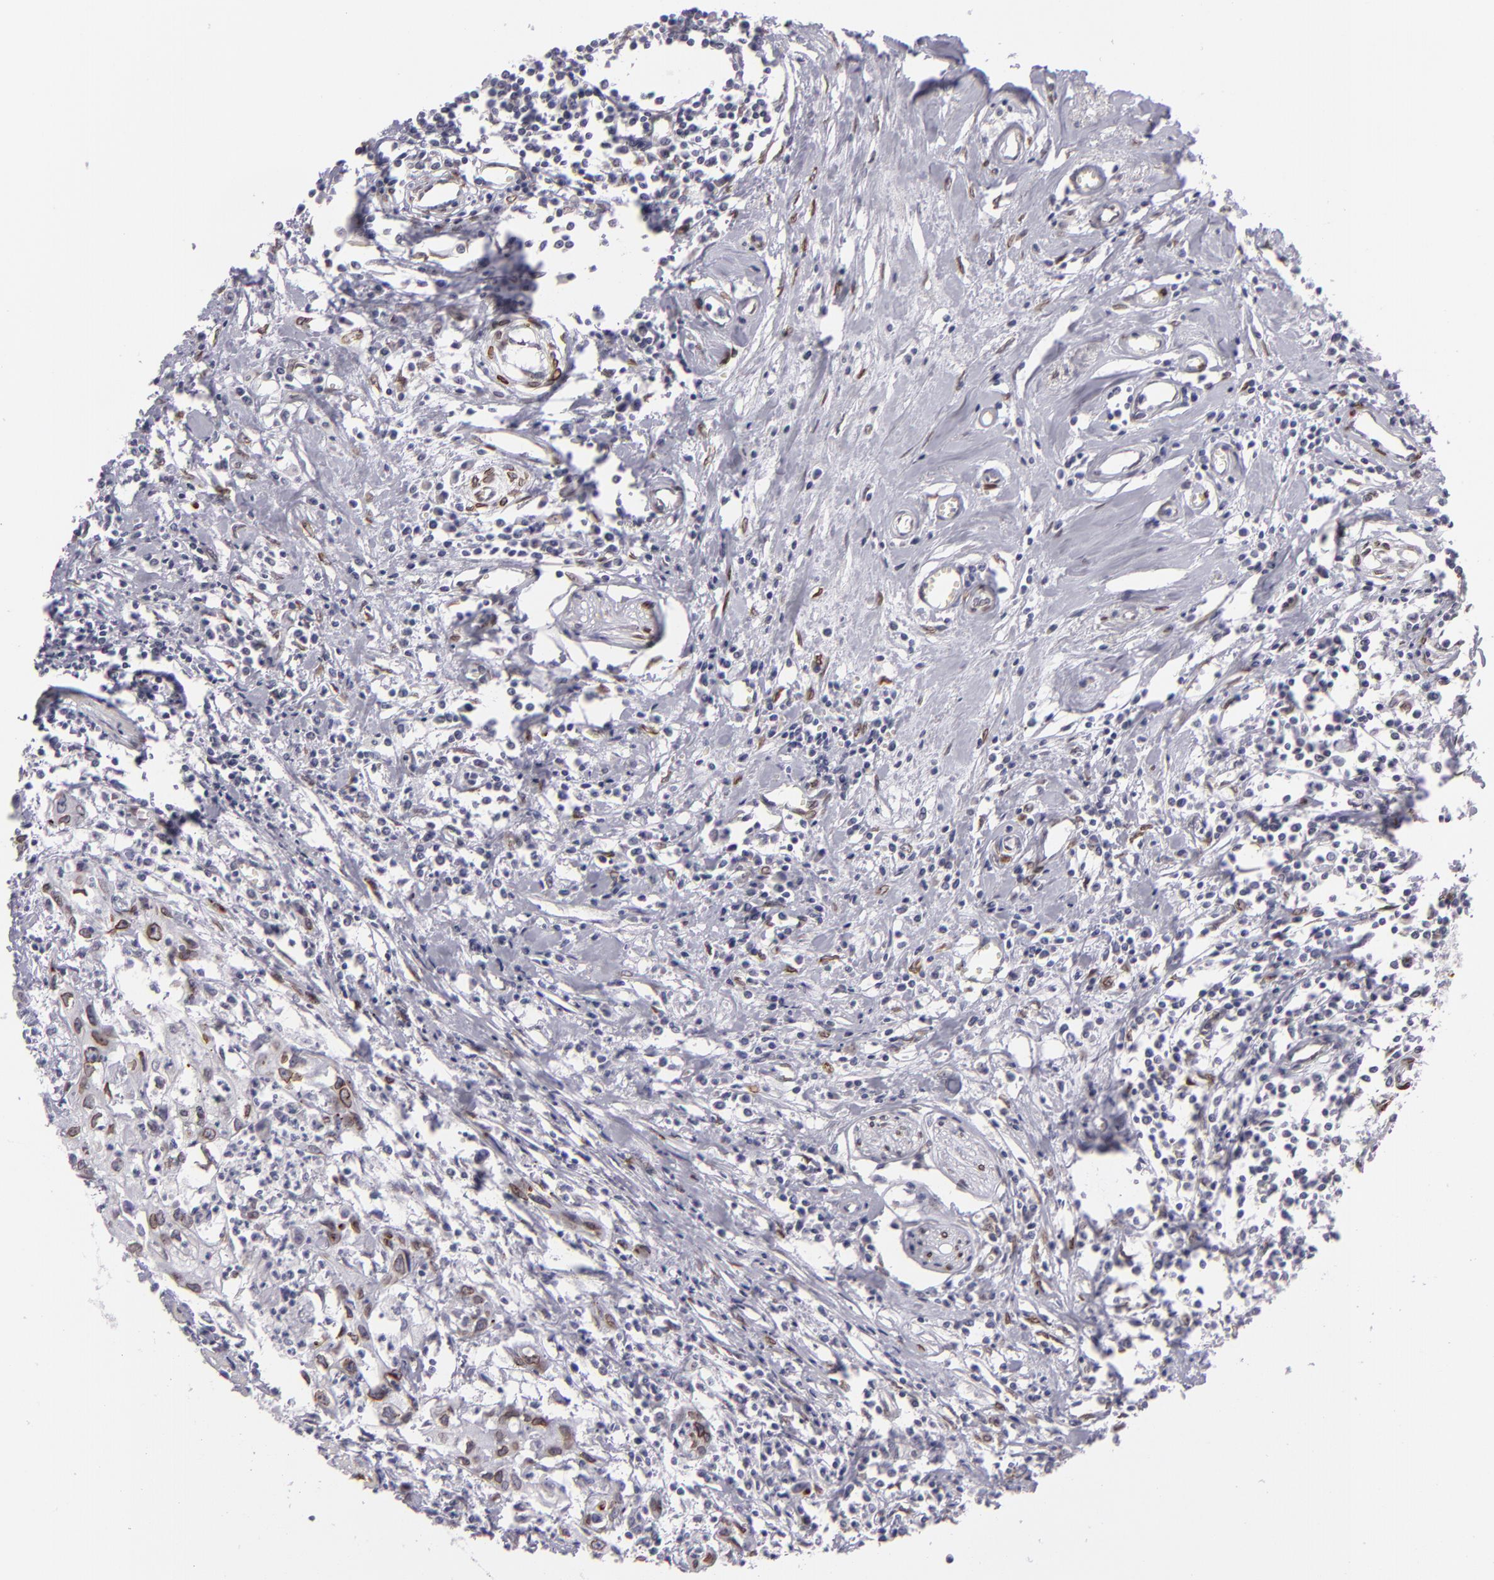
{"staining": {"intensity": "moderate", "quantity": "25%-75%", "location": "nuclear"}, "tissue": "urothelial cancer", "cell_type": "Tumor cells", "image_type": "cancer", "snomed": [{"axis": "morphology", "description": "Urothelial carcinoma, High grade"}, {"axis": "topography", "description": "Urinary bladder"}], "caption": "Human urothelial cancer stained with a protein marker shows moderate staining in tumor cells.", "gene": "EMD", "patient": {"sex": "male", "age": 54}}